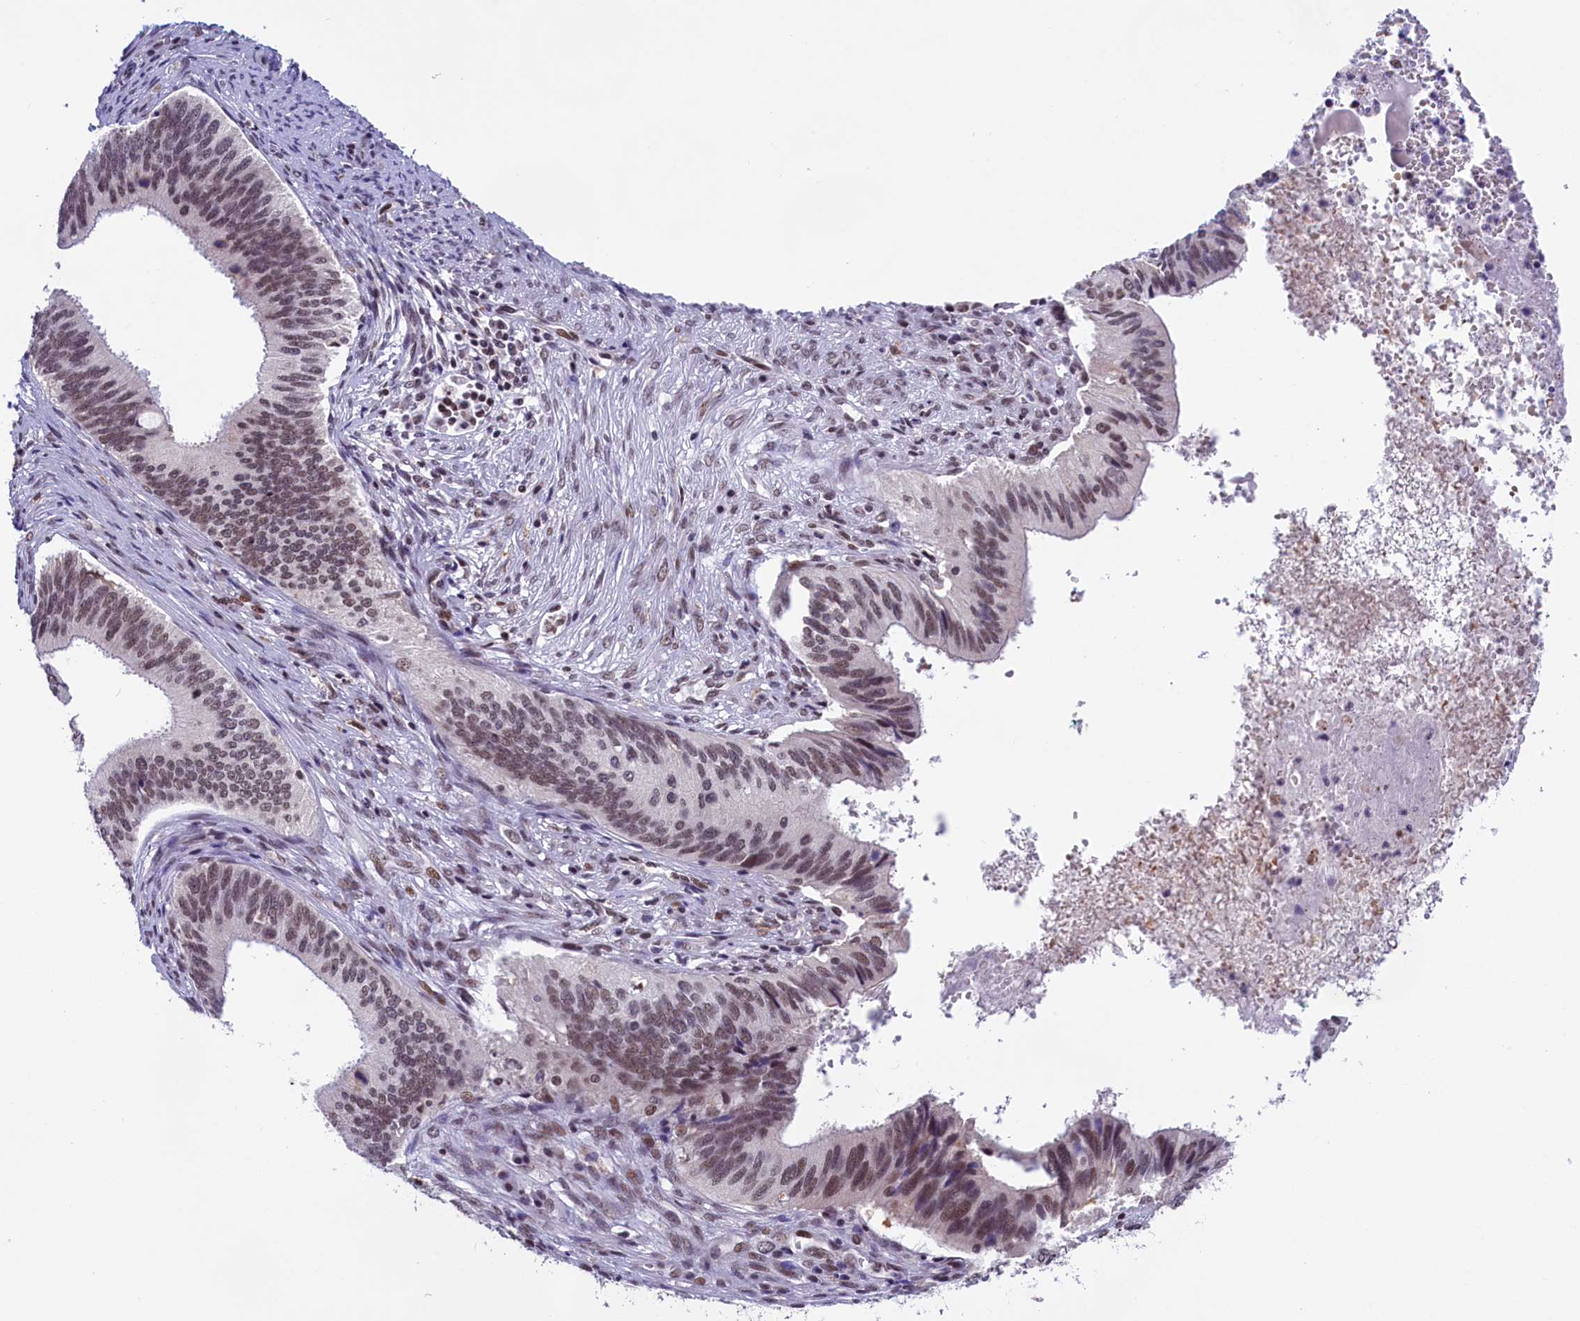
{"staining": {"intensity": "moderate", "quantity": ">75%", "location": "nuclear"}, "tissue": "cervical cancer", "cell_type": "Tumor cells", "image_type": "cancer", "snomed": [{"axis": "morphology", "description": "Adenocarcinoma, NOS"}, {"axis": "topography", "description": "Cervix"}], "caption": "Moderate nuclear expression for a protein is appreciated in approximately >75% of tumor cells of cervical cancer using immunohistochemistry (IHC).", "gene": "CDYL2", "patient": {"sex": "female", "age": 42}}